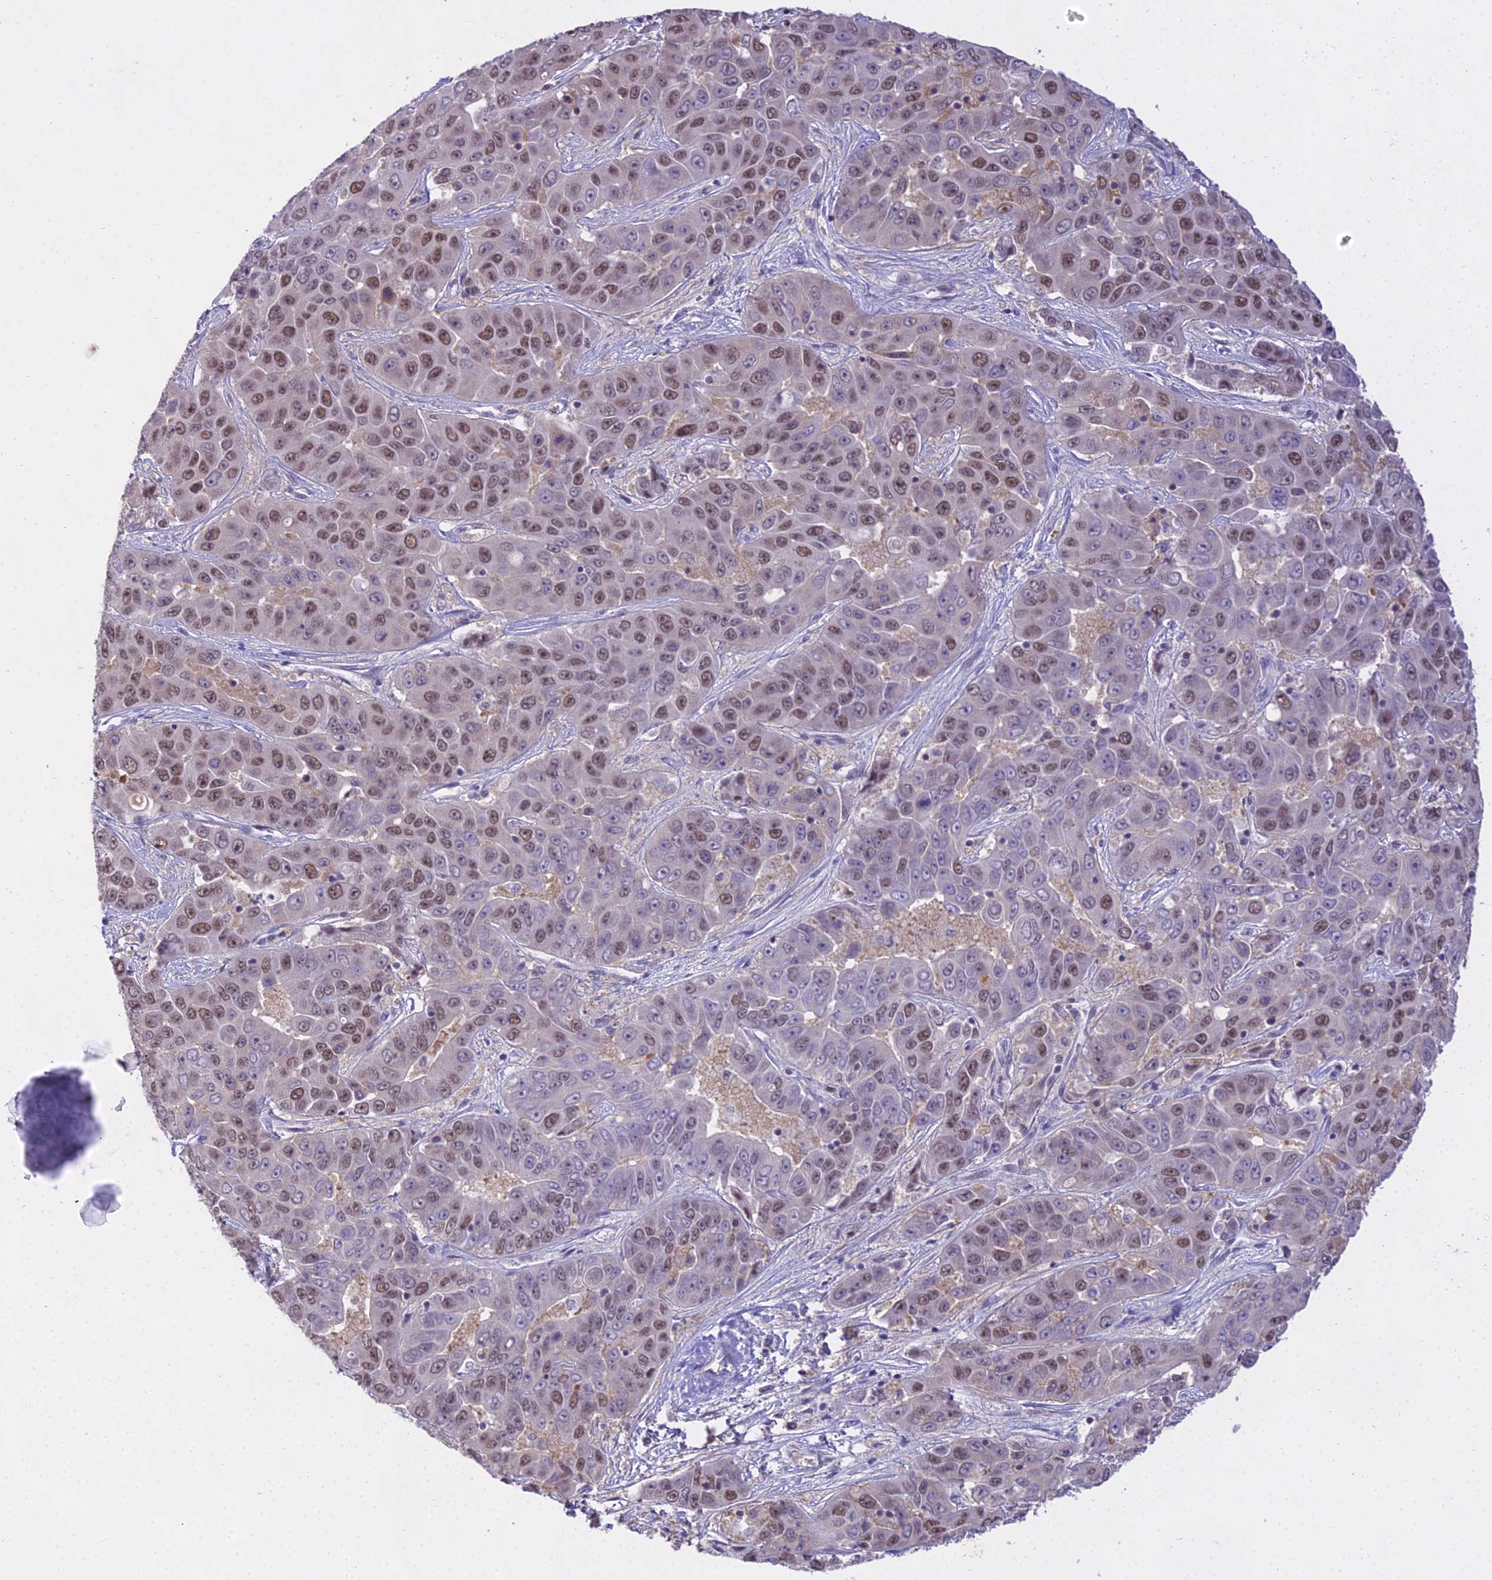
{"staining": {"intensity": "moderate", "quantity": "25%-75%", "location": "nuclear"}, "tissue": "liver cancer", "cell_type": "Tumor cells", "image_type": "cancer", "snomed": [{"axis": "morphology", "description": "Cholangiocarcinoma"}, {"axis": "topography", "description": "Liver"}], "caption": "Liver cholangiocarcinoma stained with DAB immunohistochemistry displays medium levels of moderate nuclear positivity in about 25%-75% of tumor cells.", "gene": "MAT2A", "patient": {"sex": "female", "age": 52}}